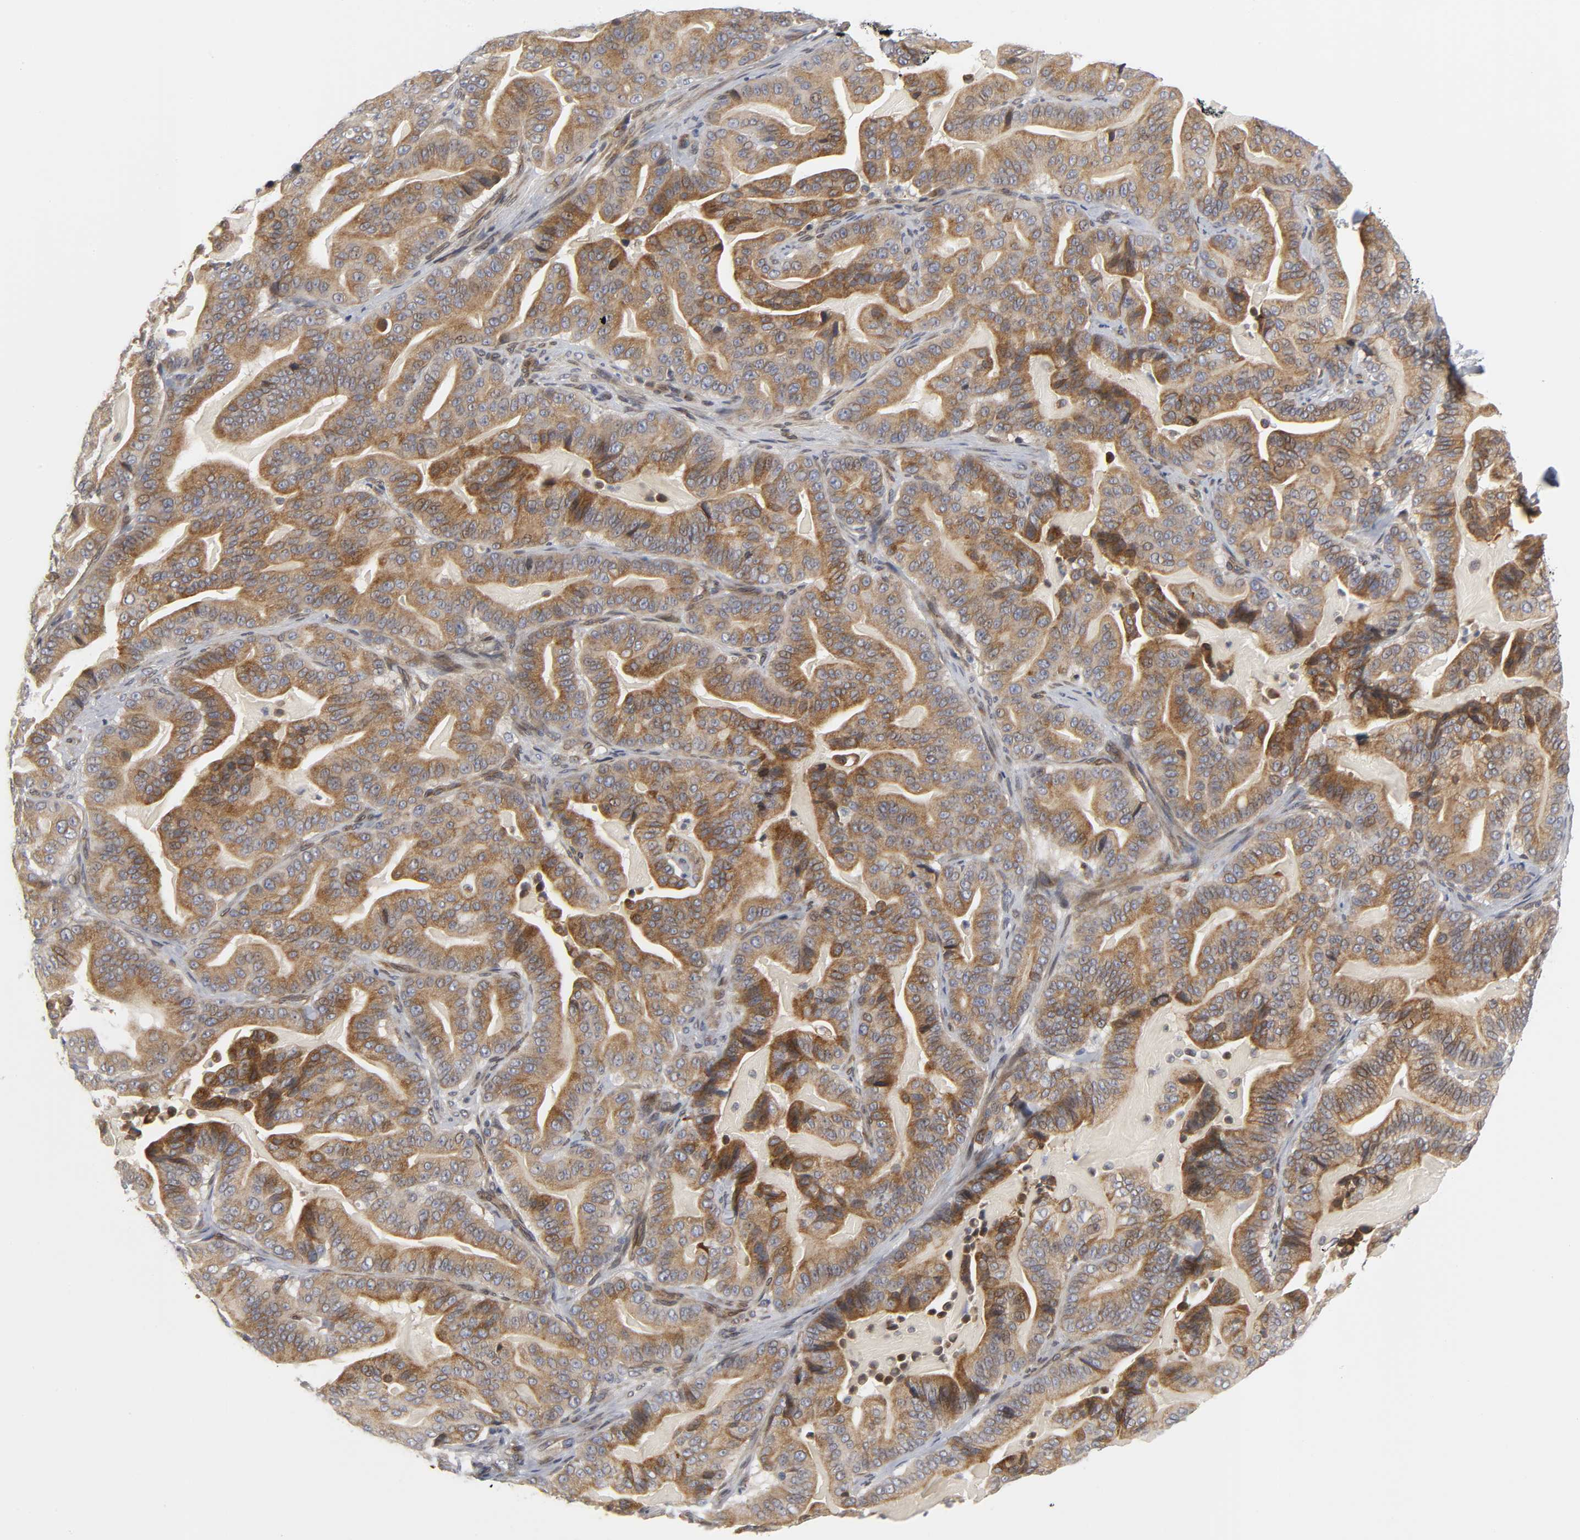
{"staining": {"intensity": "moderate", "quantity": ">75%", "location": "cytoplasmic/membranous"}, "tissue": "pancreatic cancer", "cell_type": "Tumor cells", "image_type": "cancer", "snomed": [{"axis": "morphology", "description": "Adenocarcinoma, NOS"}, {"axis": "topography", "description": "Pancreas"}], "caption": "A brown stain highlights moderate cytoplasmic/membranous expression of a protein in human pancreatic cancer (adenocarcinoma) tumor cells. Immunohistochemistry (ihc) stains the protein in brown and the nuclei are stained blue.", "gene": "ASB6", "patient": {"sex": "male", "age": 63}}